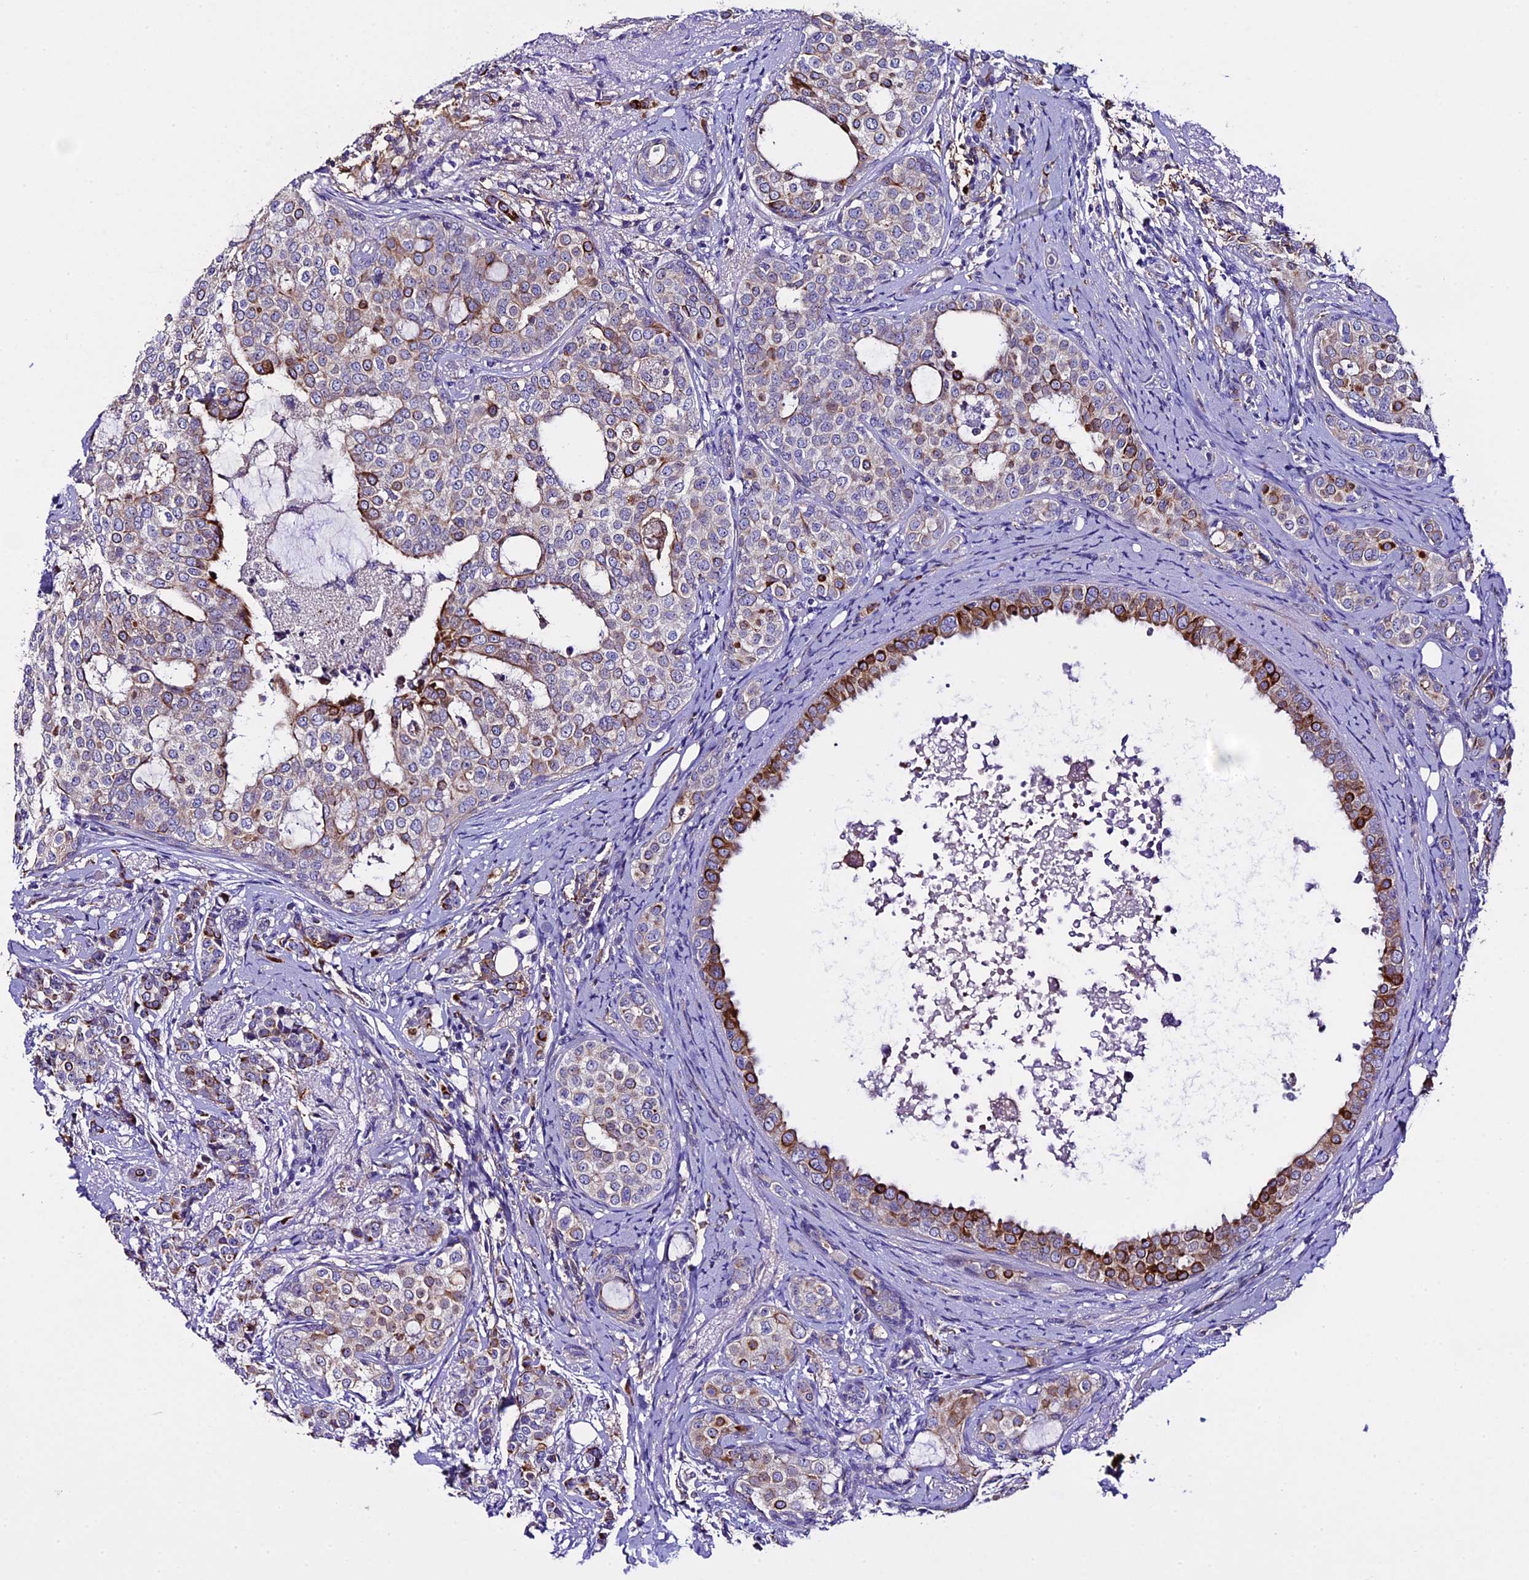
{"staining": {"intensity": "strong", "quantity": "25%-75%", "location": "cytoplasmic/membranous"}, "tissue": "breast cancer", "cell_type": "Tumor cells", "image_type": "cancer", "snomed": [{"axis": "morphology", "description": "Lobular carcinoma"}, {"axis": "topography", "description": "Breast"}], "caption": "High-magnification brightfield microscopy of lobular carcinoma (breast) stained with DAB (brown) and counterstained with hematoxylin (blue). tumor cells exhibit strong cytoplasmic/membranous expression is appreciated in approximately25%-75% of cells.", "gene": "NOD2", "patient": {"sex": "female", "age": 51}}